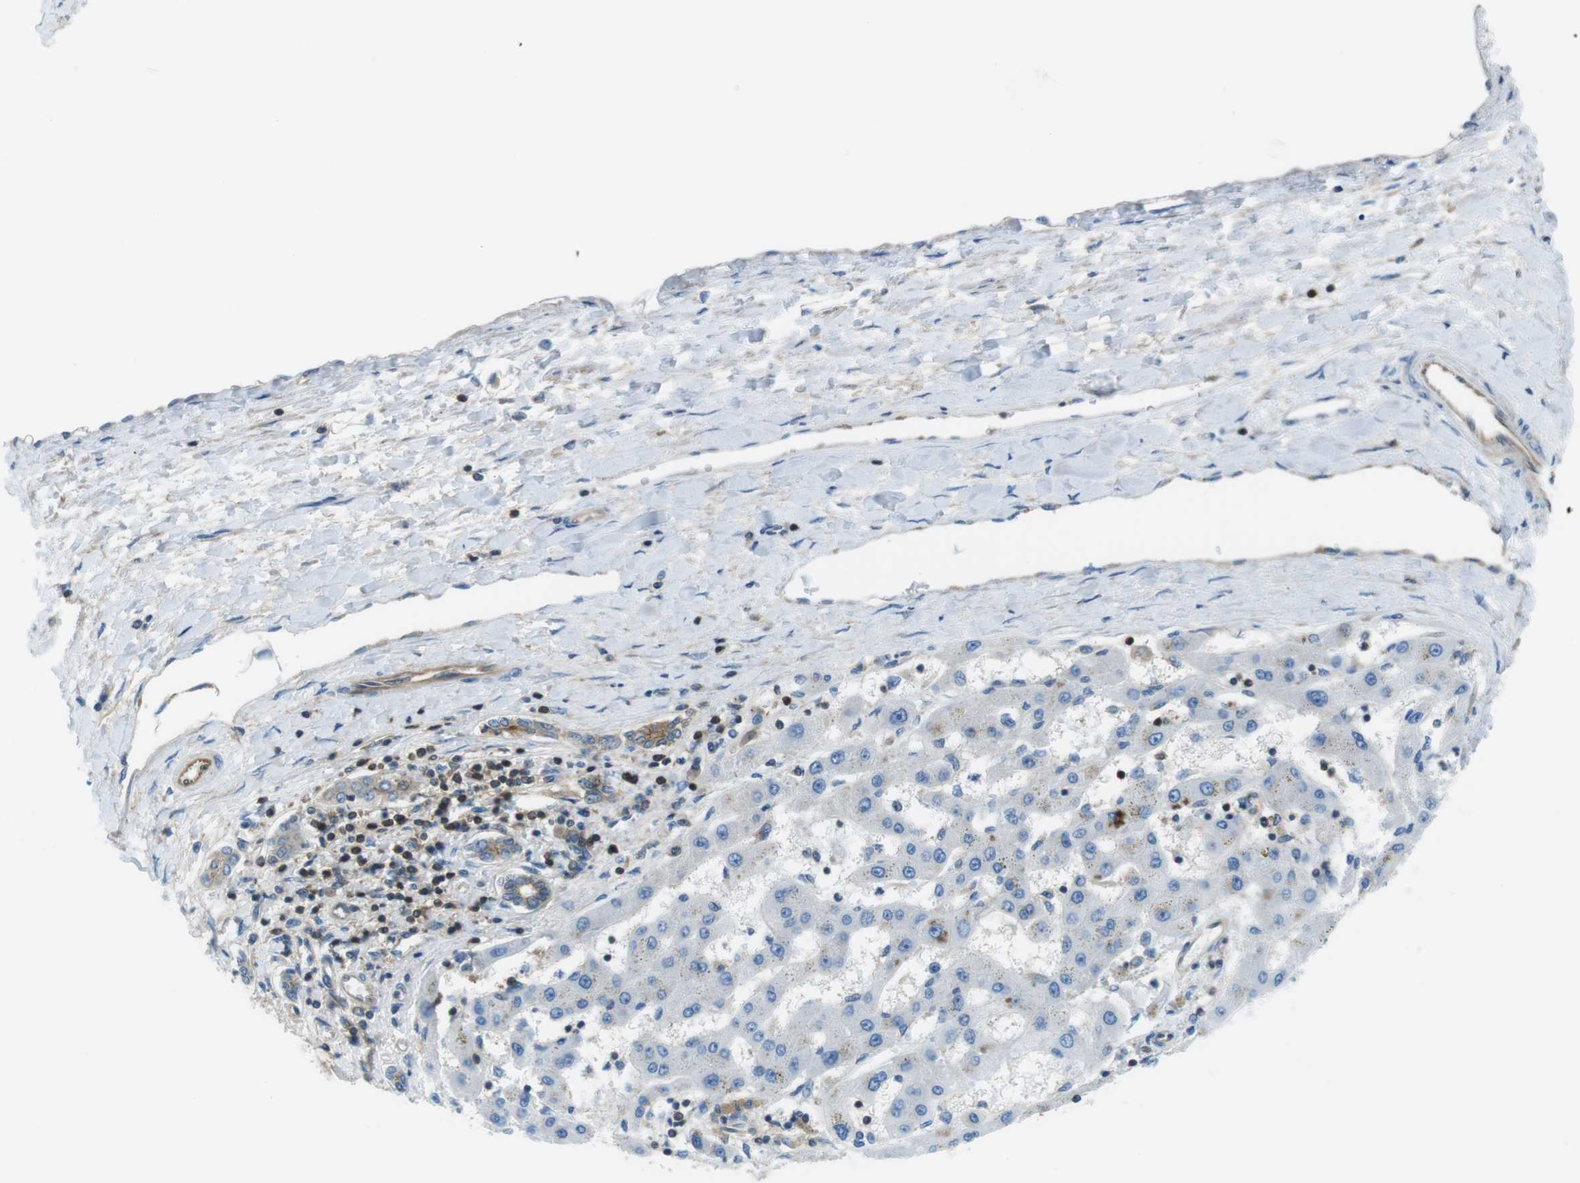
{"staining": {"intensity": "negative", "quantity": "none", "location": "none"}, "tissue": "liver cancer", "cell_type": "Tumor cells", "image_type": "cancer", "snomed": [{"axis": "morphology", "description": "Carcinoma, Hepatocellular, NOS"}, {"axis": "topography", "description": "Liver"}], "caption": "Human liver cancer (hepatocellular carcinoma) stained for a protein using IHC shows no staining in tumor cells.", "gene": "TES", "patient": {"sex": "female", "age": 61}}